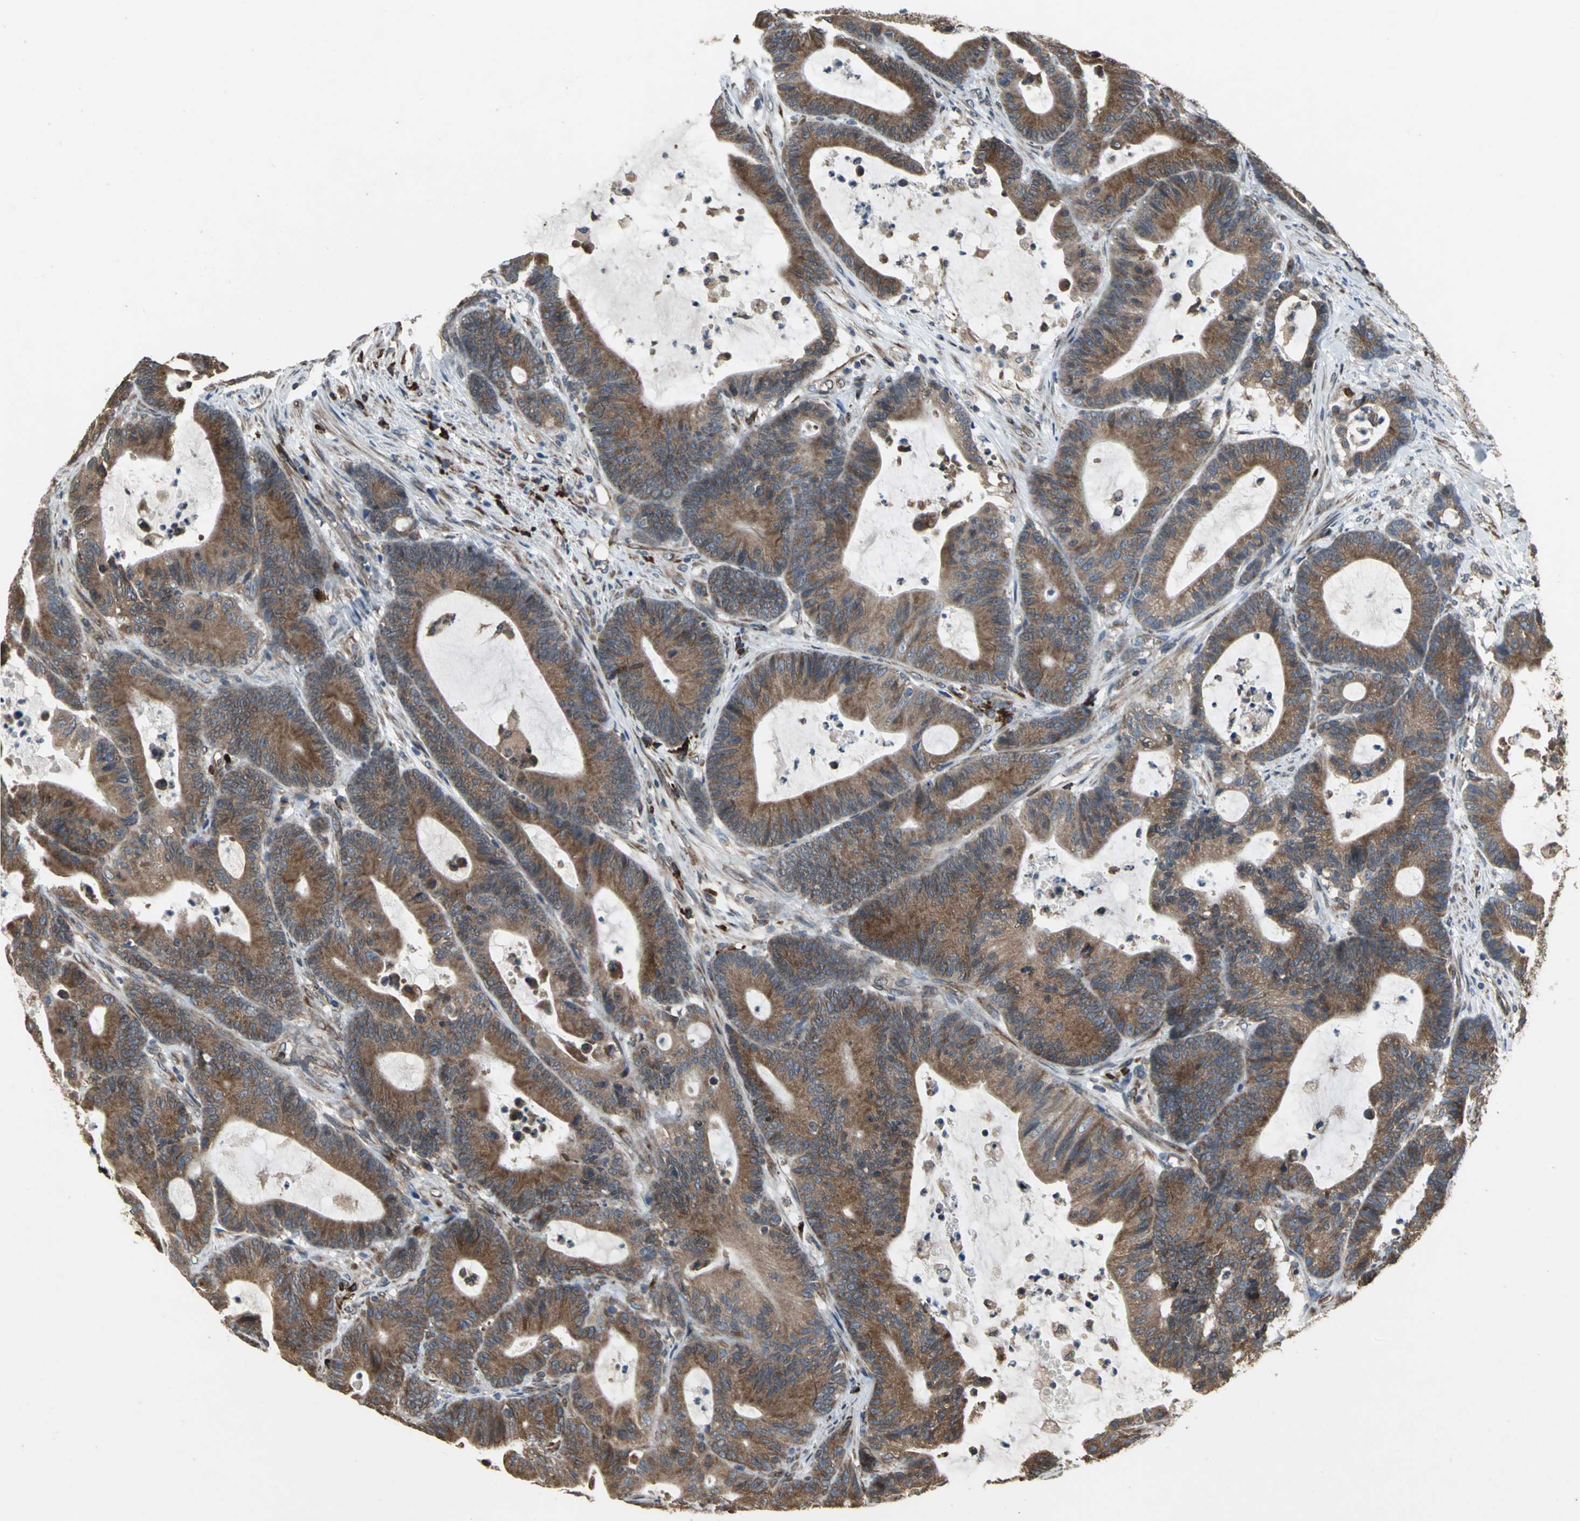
{"staining": {"intensity": "moderate", "quantity": ">75%", "location": "cytoplasmic/membranous"}, "tissue": "colorectal cancer", "cell_type": "Tumor cells", "image_type": "cancer", "snomed": [{"axis": "morphology", "description": "Adenocarcinoma, NOS"}, {"axis": "topography", "description": "Colon"}], "caption": "Colorectal cancer (adenocarcinoma) stained with a protein marker demonstrates moderate staining in tumor cells.", "gene": "SYVN1", "patient": {"sex": "female", "age": 84}}